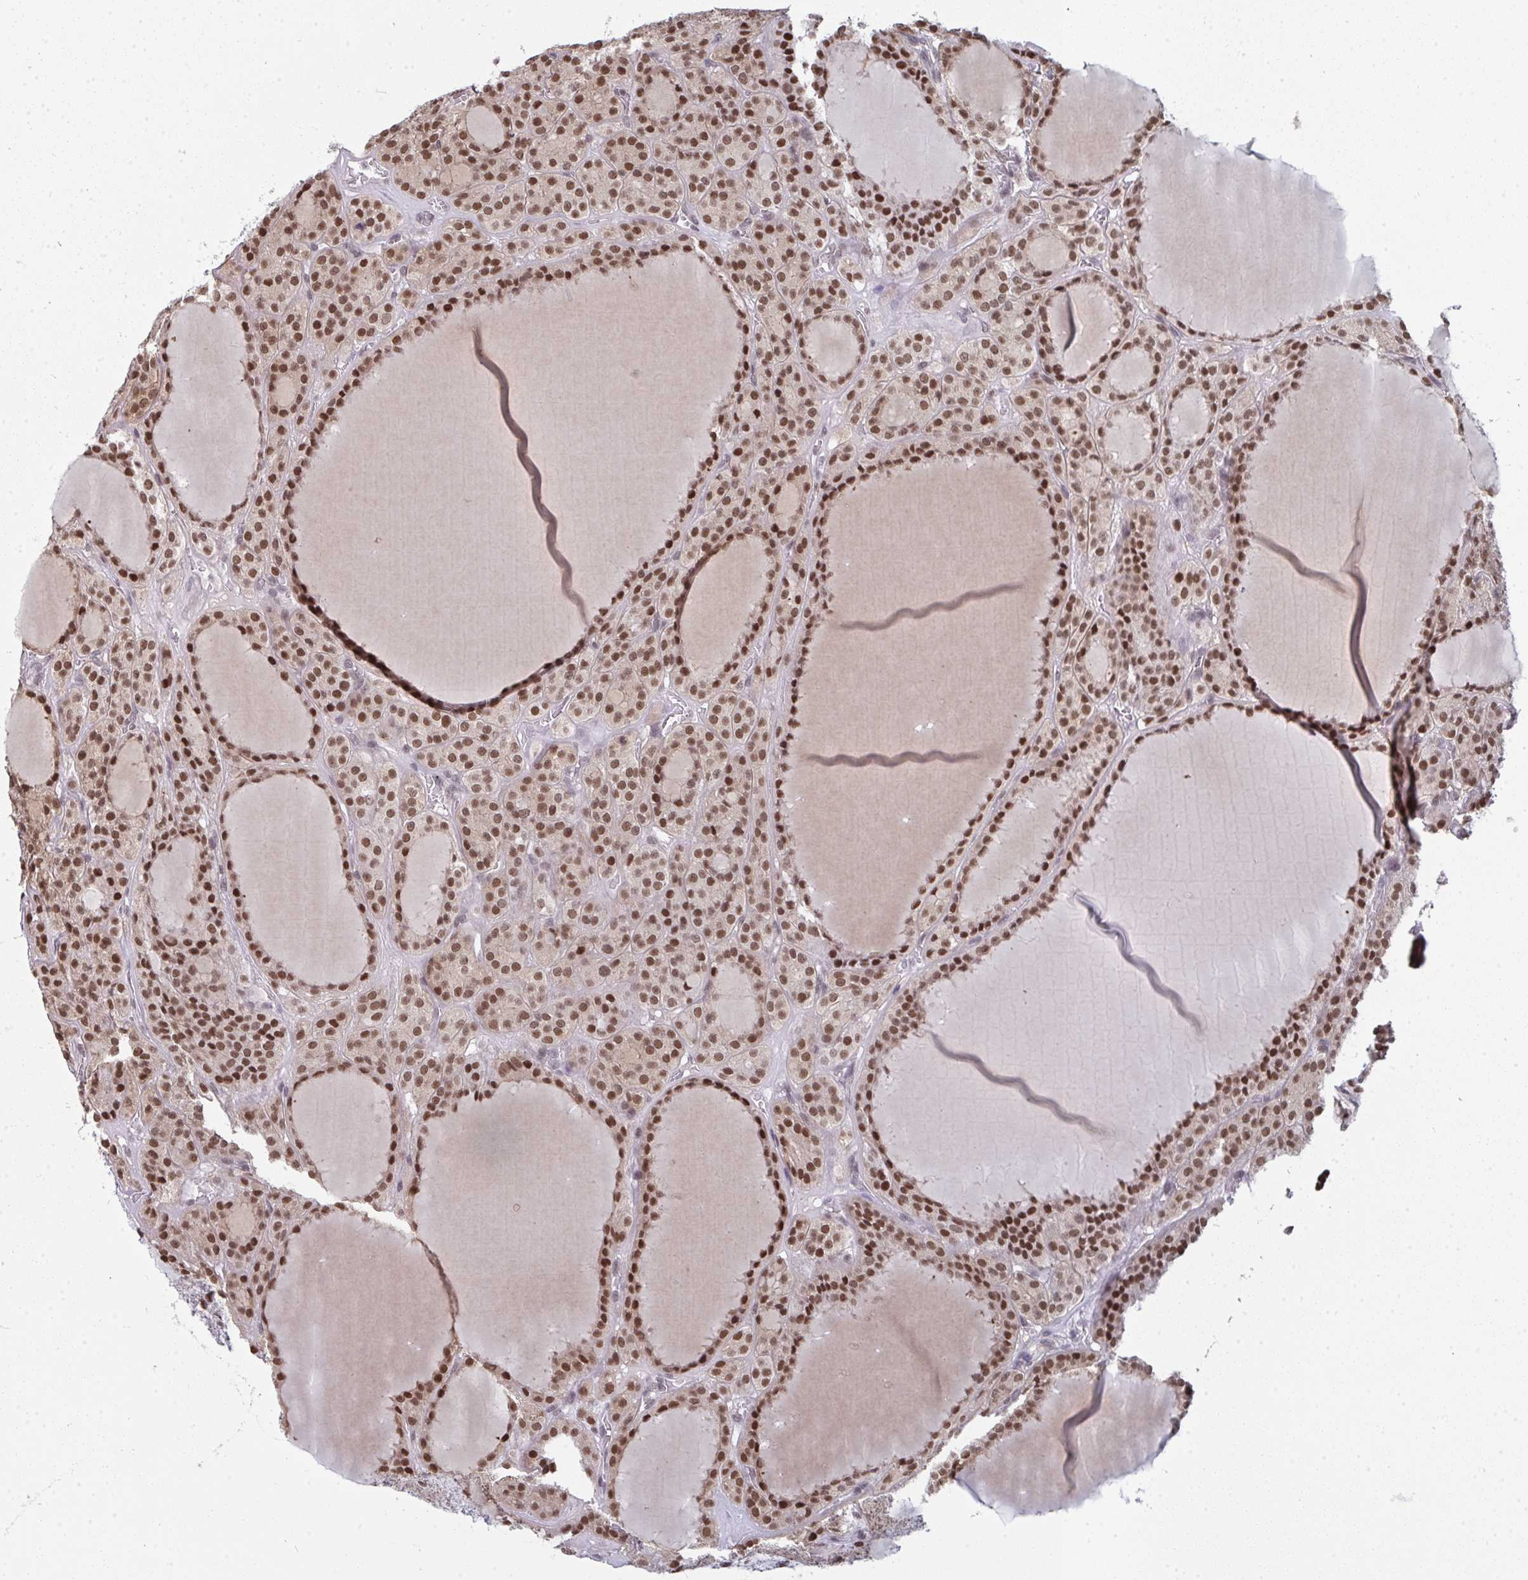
{"staining": {"intensity": "moderate", "quantity": ">75%", "location": "nuclear"}, "tissue": "thyroid cancer", "cell_type": "Tumor cells", "image_type": "cancer", "snomed": [{"axis": "morphology", "description": "Follicular adenoma carcinoma, NOS"}, {"axis": "topography", "description": "Thyroid gland"}], "caption": "There is medium levels of moderate nuclear positivity in tumor cells of thyroid follicular adenoma carcinoma, as demonstrated by immunohistochemical staining (brown color).", "gene": "ATF1", "patient": {"sex": "female", "age": 63}}